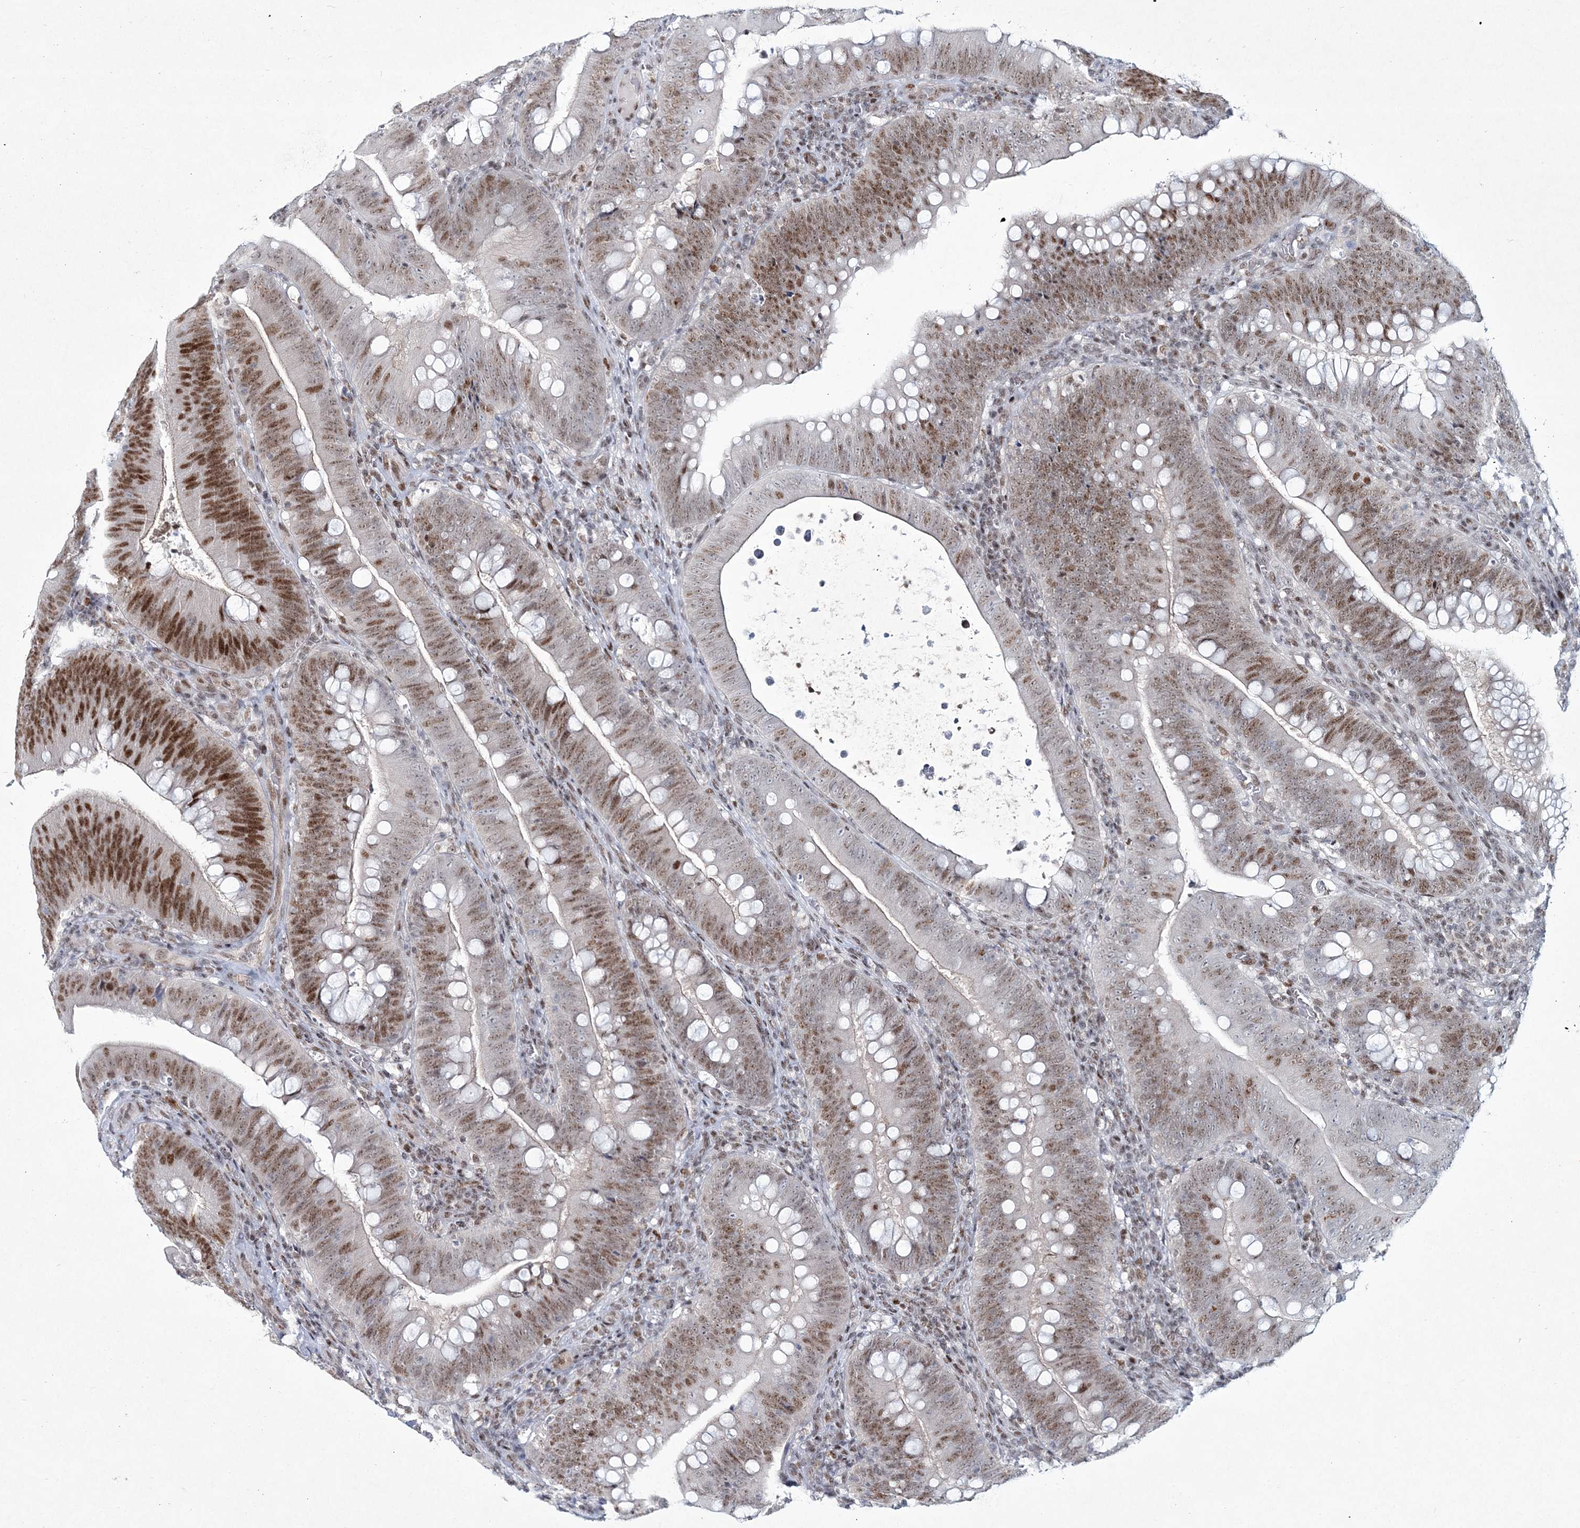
{"staining": {"intensity": "moderate", "quantity": ">75%", "location": "nuclear"}, "tissue": "colorectal cancer", "cell_type": "Tumor cells", "image_type": "cancer", "snomed": [{"axis": "morphology", "description": "Normal tissue, NOS"}, {"axis": "topography", "description": "Colon"}], "caption": "Human colorectal cancer stained with a brown dye shows moderate nuclear positive positivity in approximately >75% of tumor cells.", "gene": "LRRFIP2", "patient": {"sex": "female", "age": 82}}